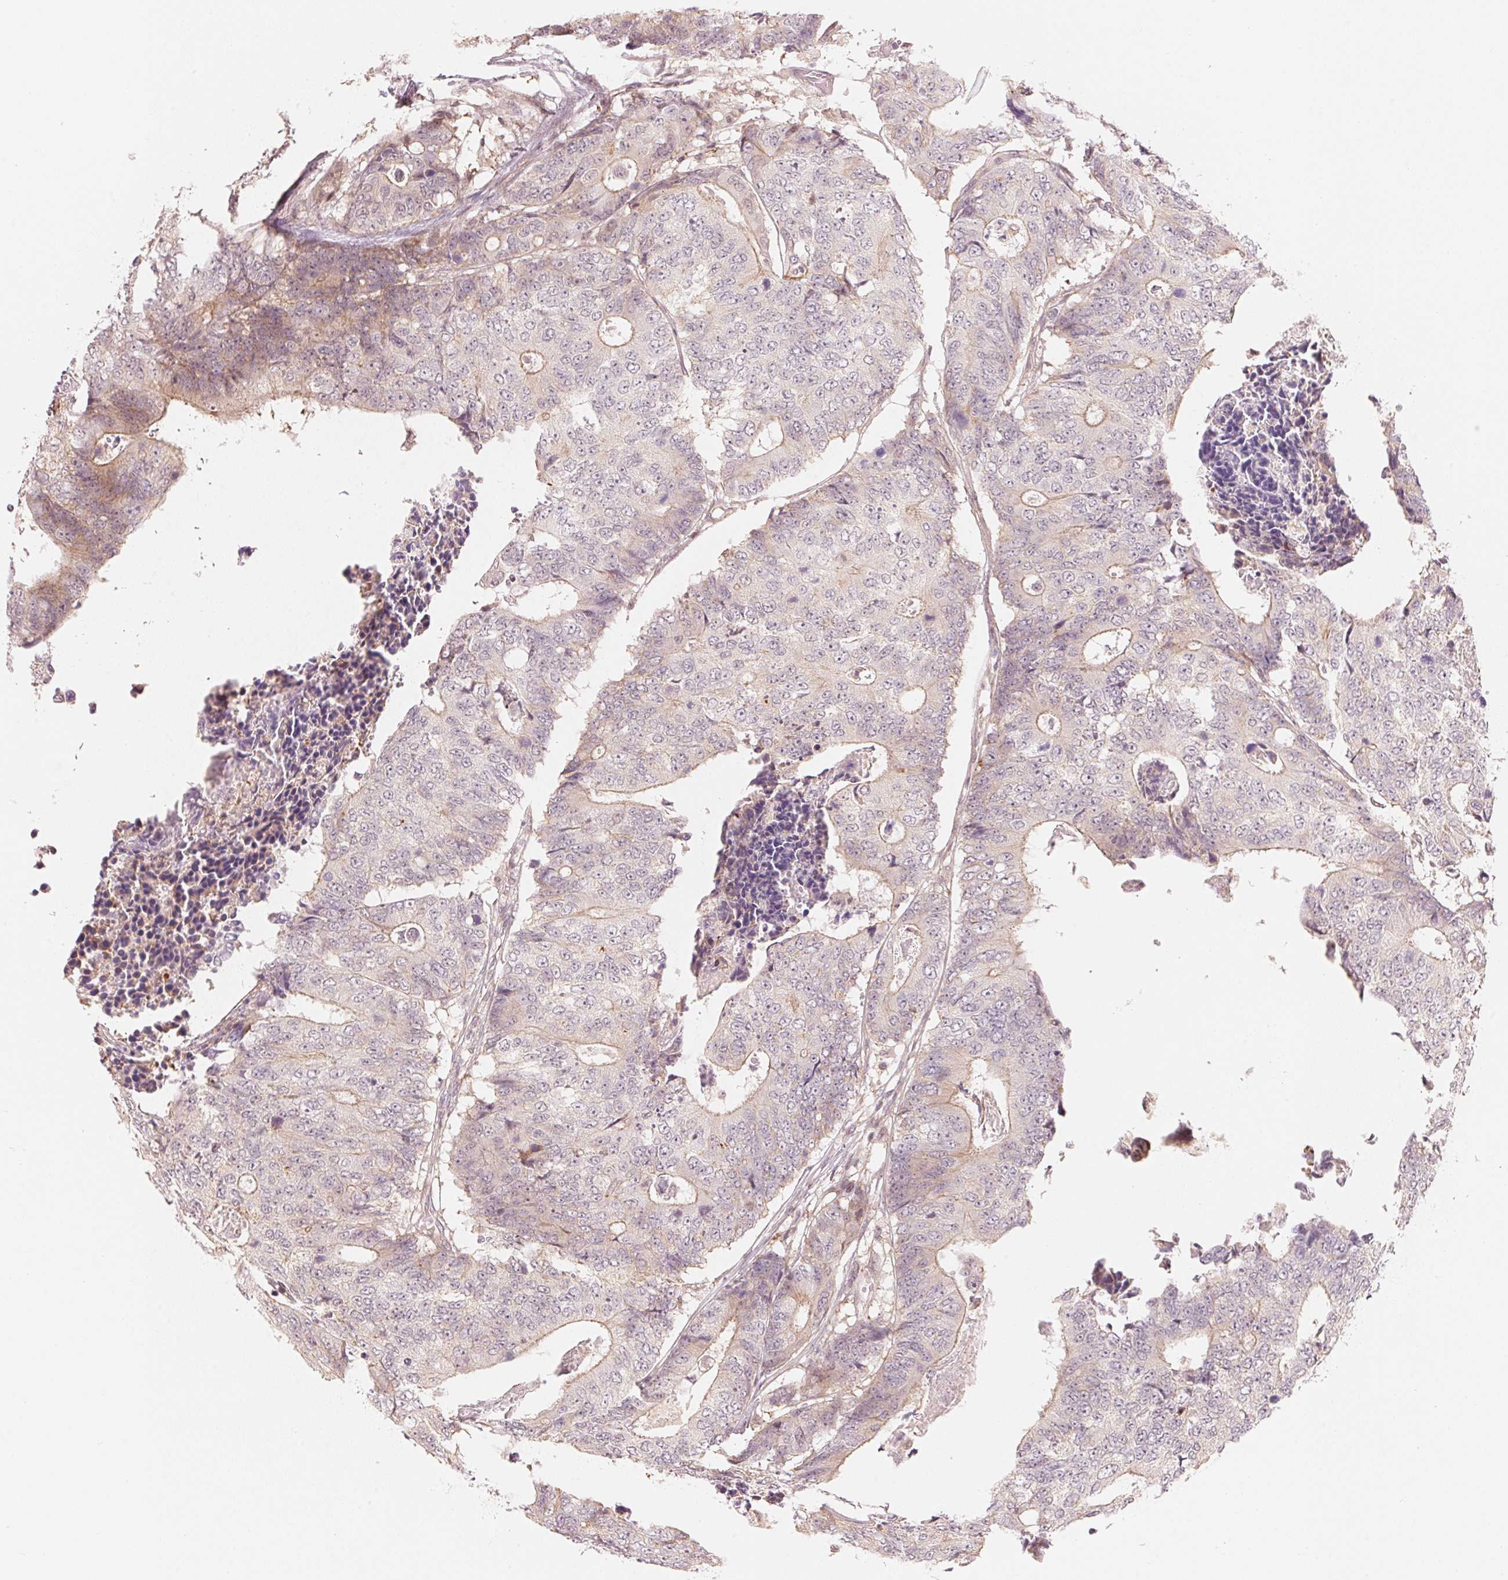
{"staining": {"intensity": "weak", "quantity": "<25%", "location": "cytoplasmic/membranous"}, "tissue": "colorectal cancer", "cell_type": "Tumor cells", "image_type": "cancer", "snomed": [{"axis": "morphology", "description": "Adenocarcinoma, NOS"}, {"axis": "topography", "description": "Colon"}], "caption": "A histopathology image of colorectal cancer stained for a protein demonstrates no brown staining in tumor cells.", "gene": "PRKN", "patient": {"sex": "female", "age": 48}}